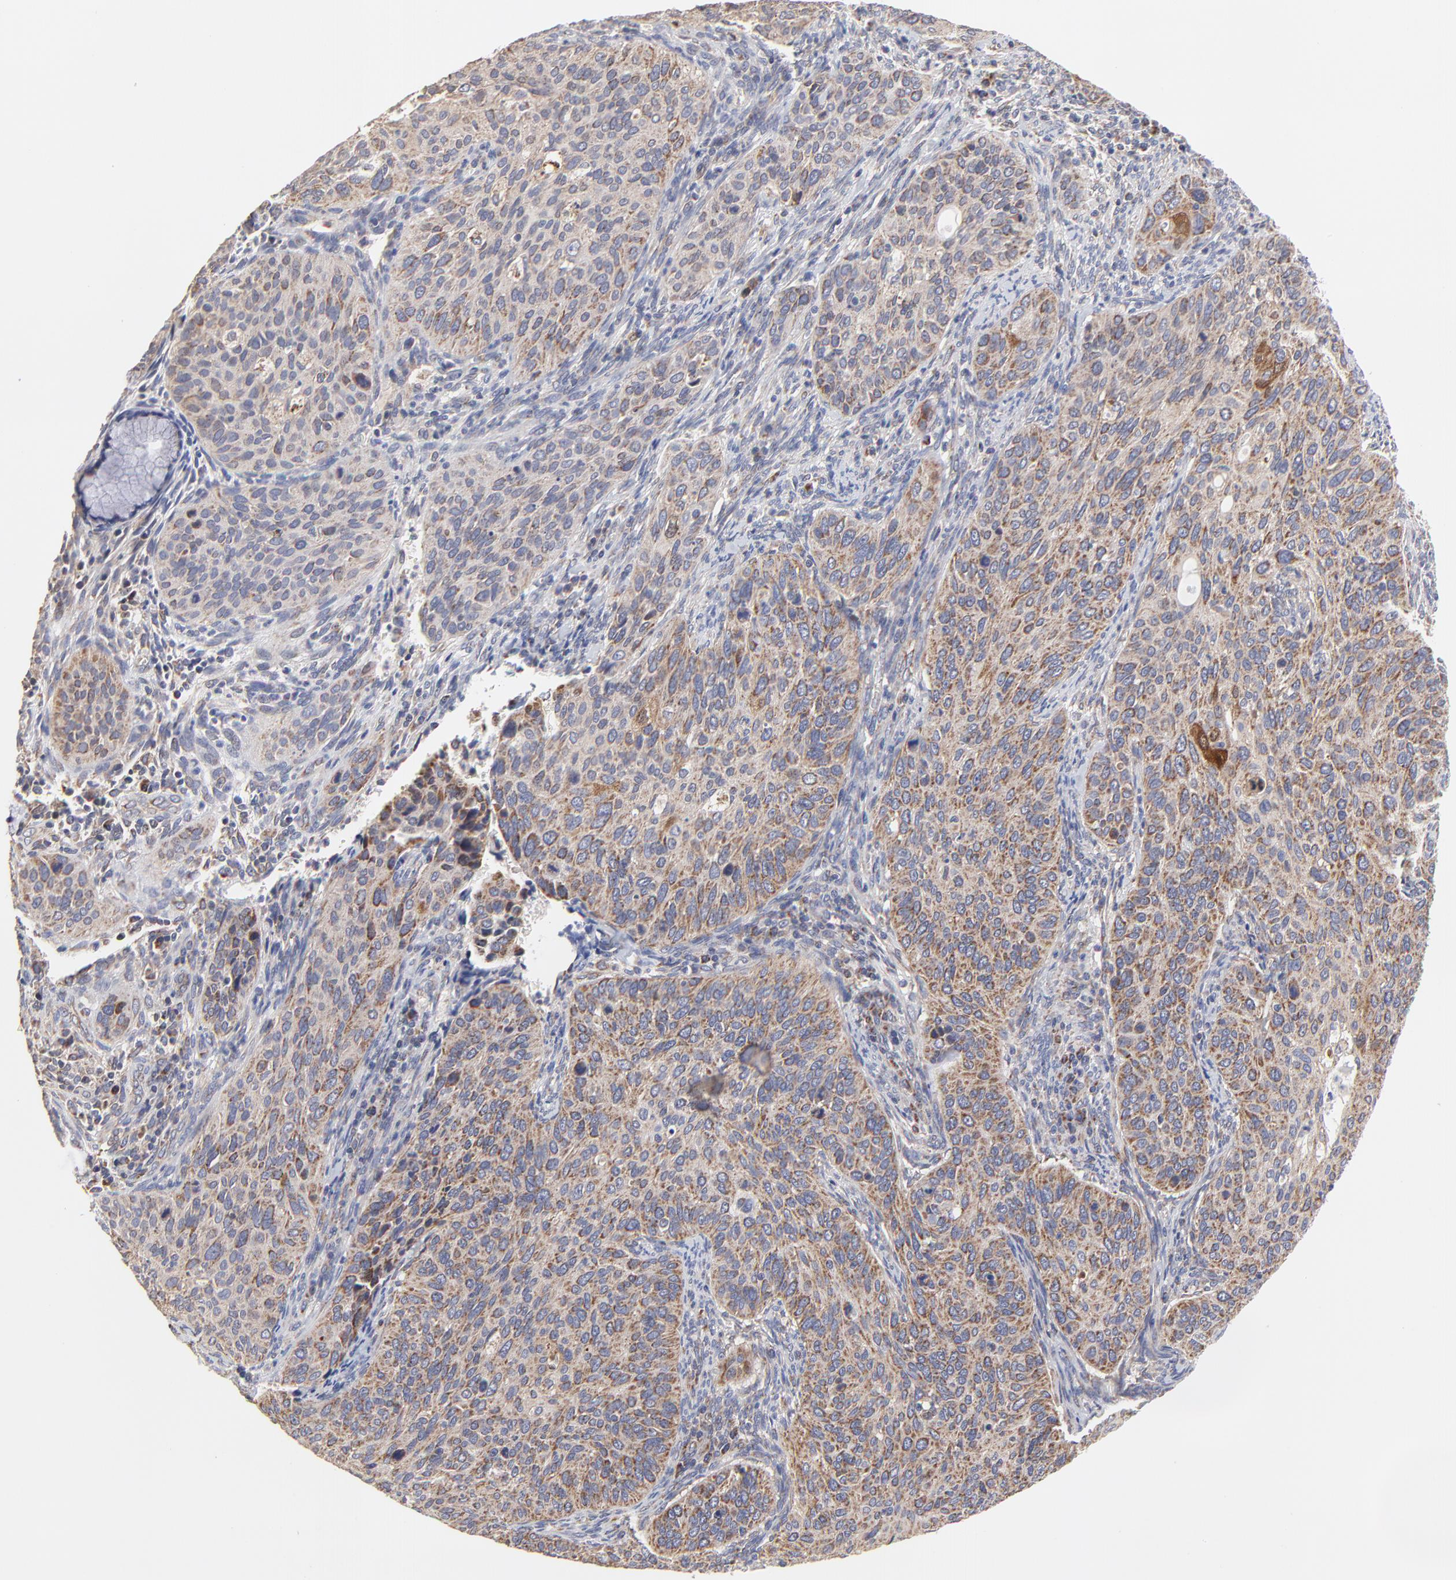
{"staining": {"intensity": "weak", "quantity": ">75%", "location": "cytoplasmic/membranous"}, "tissue": "cervical cancer", "cell_type": "Tumor cells", "image_type": "cancer", "snomed": [{"axis": "morphology", "description": "Squamous cell carcinoma, NOS"}, {"axis": "topography", "description": "Cervix"}], "caption": "A micrograph of human squamous cell carcinoma (cervical) stained for a protein displays weak cytoplasmic/membranous brown staining in tumor cells.", "gene": "ZNF550", "patient": {"sex": "female", "age": 57}}